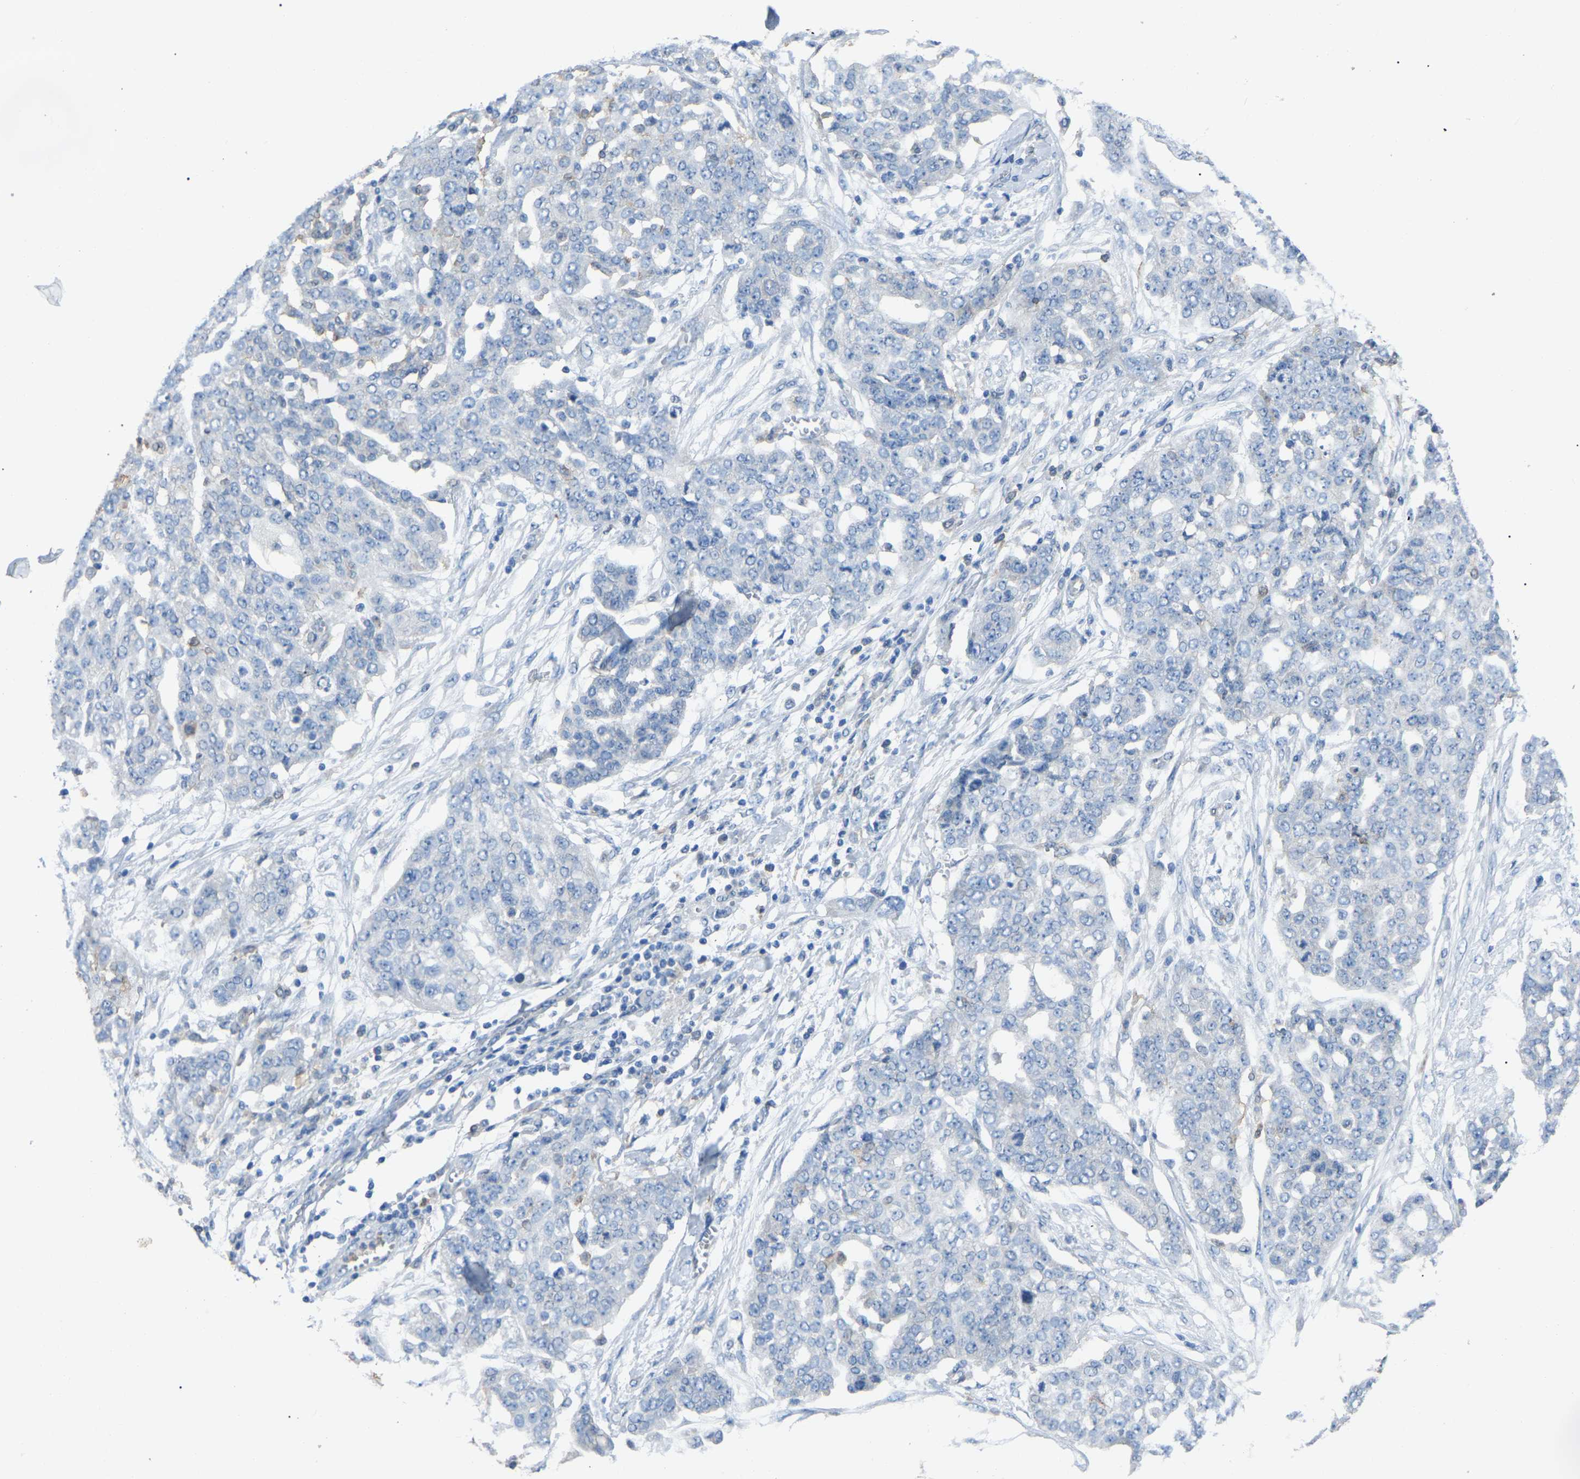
{"staining": {"intensity": "negative", "quantity": "none", "location": "none"}, "tissue": "ovarian cancer", "cell_type": "Tumor cells", "image_type": "cancer", "snomed": [{"axis": "morphology", "description": "Cystadenocarcinoma, serous, NOS"}, {"axis": "topography", "description": "Soft tissue"}, {"axis": "topography", "description": "Ovary"}], "caption": "Histopathology image shows no protein positivity in tumor cells of ovarian cancer (serous cystadenocarcinoma) tissue.", "gene": "AIMP1", "patient": {"sex": "female", "age": 57}}